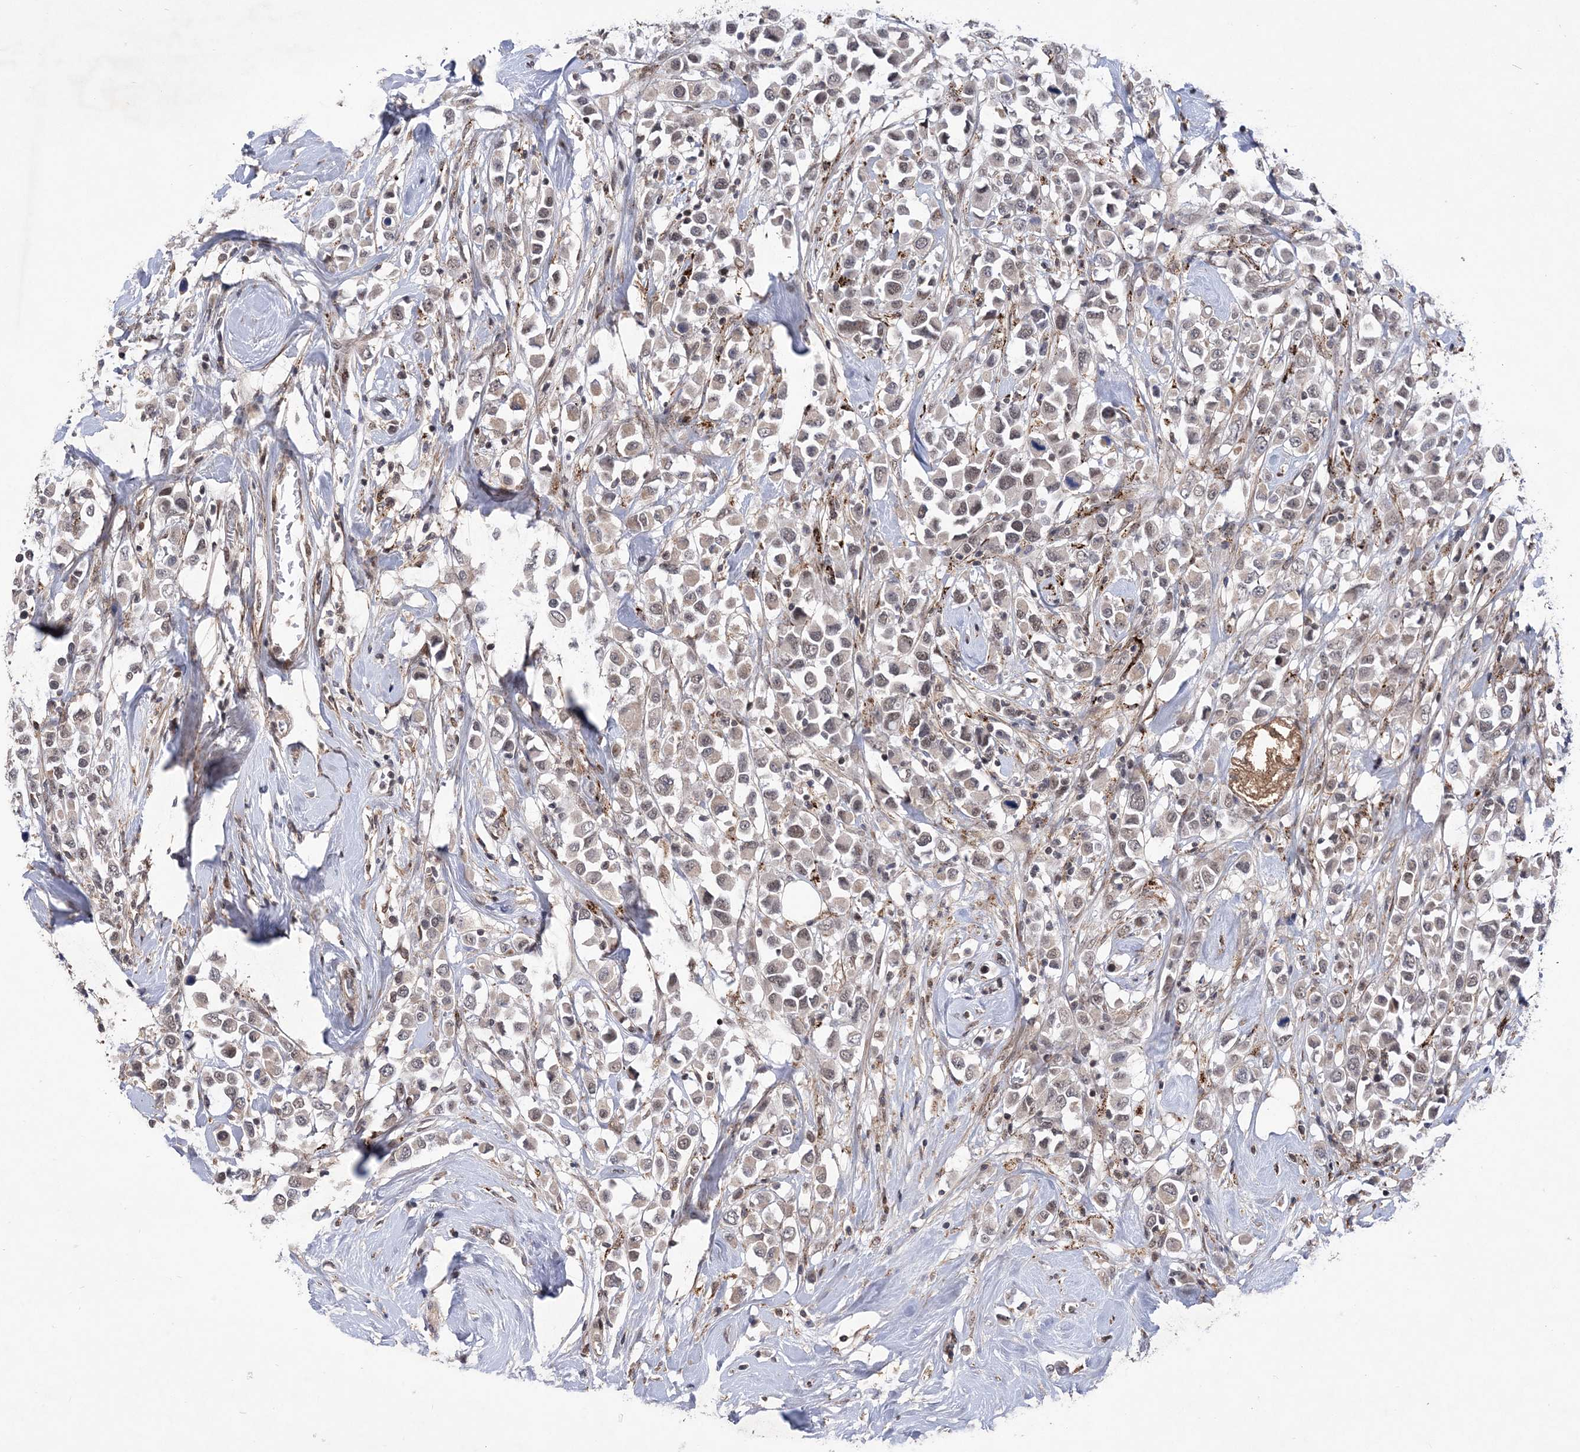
{"staining": {"intensity": "weak", "quantity": "25%-75%", "location": "nuclear"}, "tissue": "breast cancer", "cell_type": "Tumor cells", "image_type": "cancer", "snomed": [{"axis": "morphology", "description": "Duct carcinoma"}, {"axis": "topography", "description": "Breast"}], "caption": "A high-resolution histopathology image shows IHC staining of infiltrating ductal carcinoma (breast), which demonstrates weak nuclear positivity in approximately 25%-75% of tumor cells.", "gene": "BOD1L1", "patient": {"sex": "female", "age": 61}}